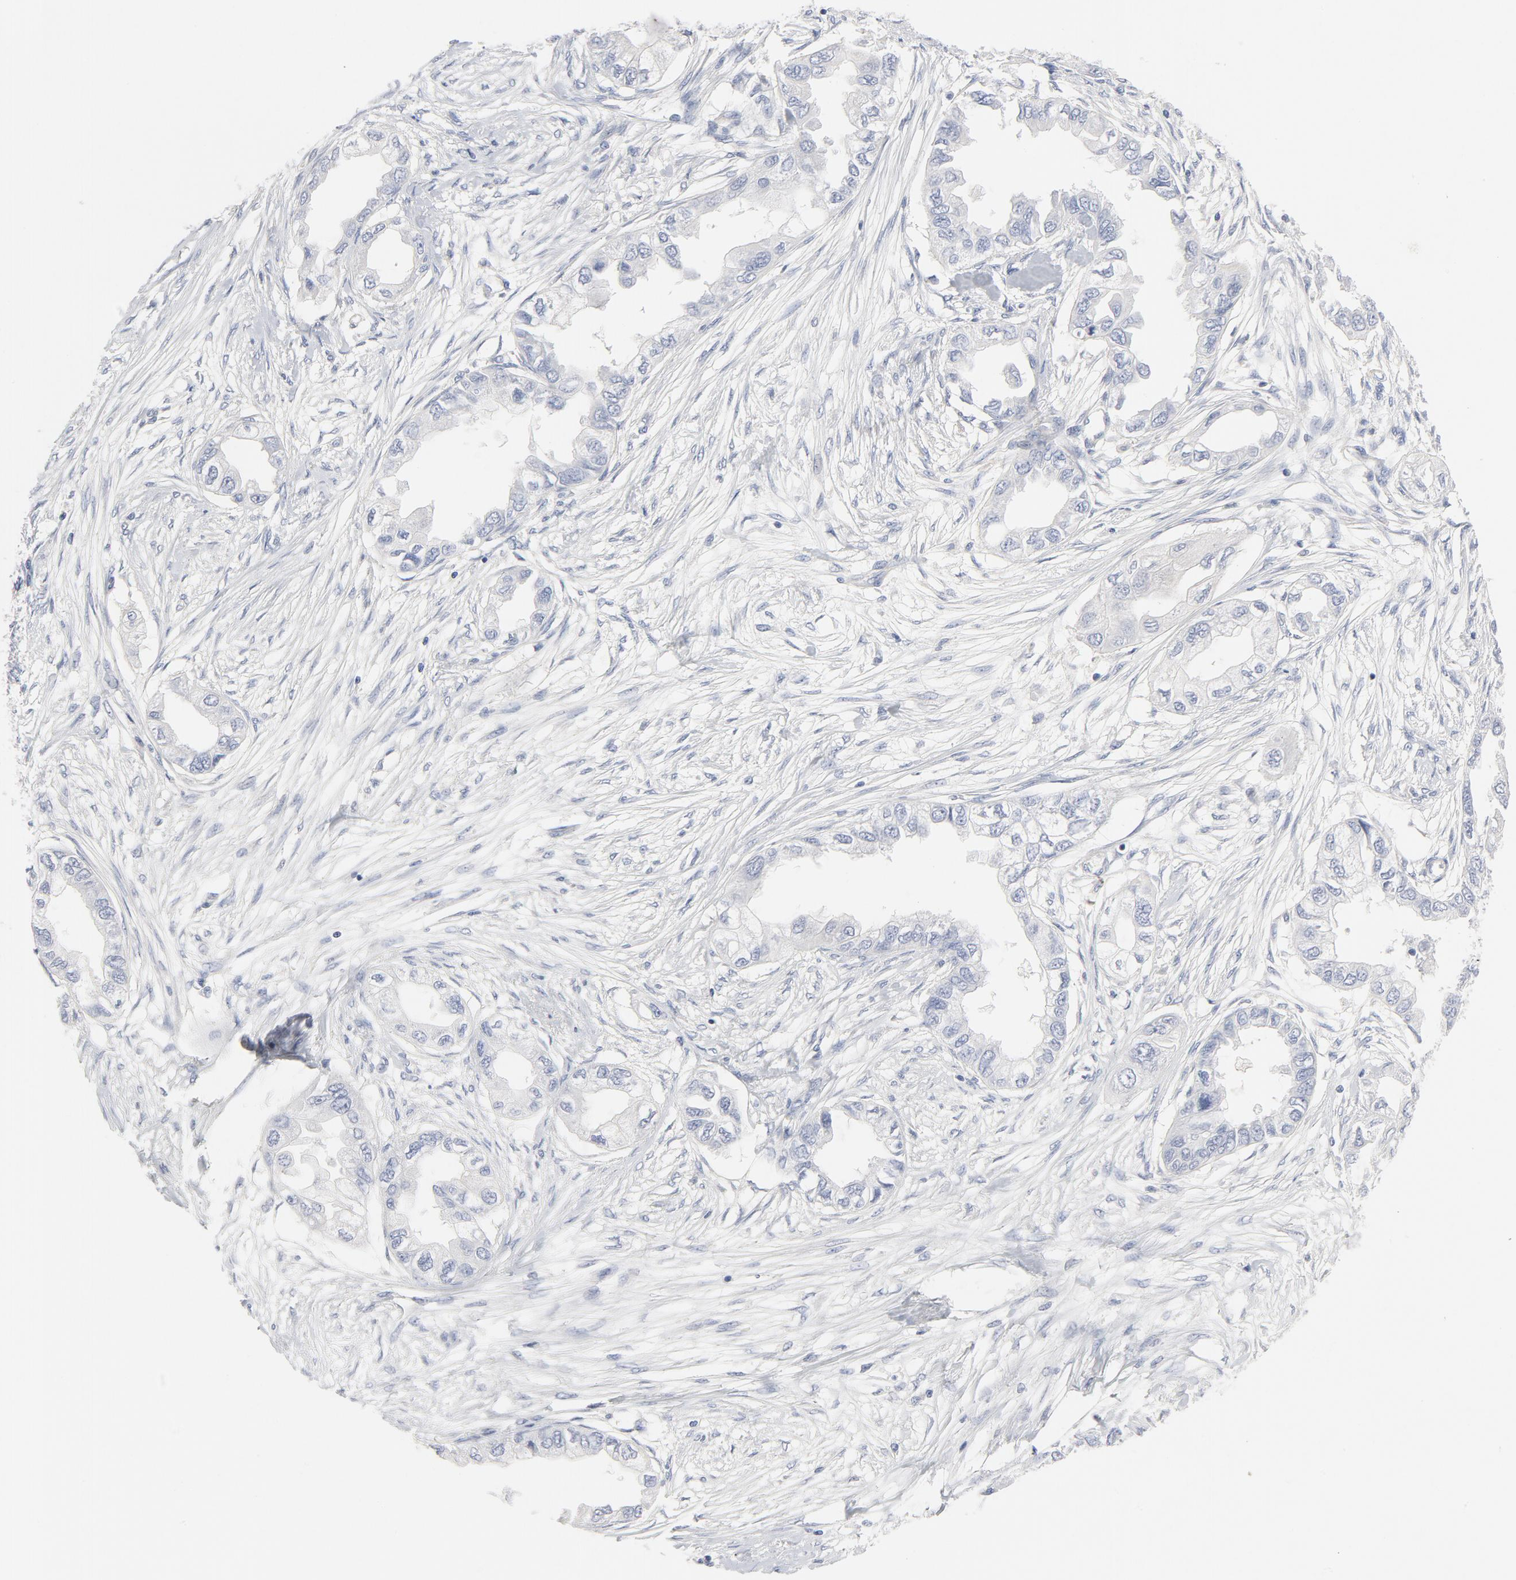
{"staining": {"intensity": "negative", "quantity": "none", "location": "none"}, "tissue": "endometrial cancer", "cell_type": "Tumor cells", "image_type": "cancer", "snomed": [{"axis": "morphology", "description": "Adenocarcinoma, NOS"}, {"axis": "topography", "description": "Endometrium"}], "caption": "Endometrial adenocarcinoma was stained to show a protein in brown. There is no significant staining in tumor cells. Brightfield microscopy of IHC stained with DAB (brown) and hematoxylin (blue), captured at high magnification.", "gene": "ROCK1", "patient": {"sex": "female", "age": 67}}